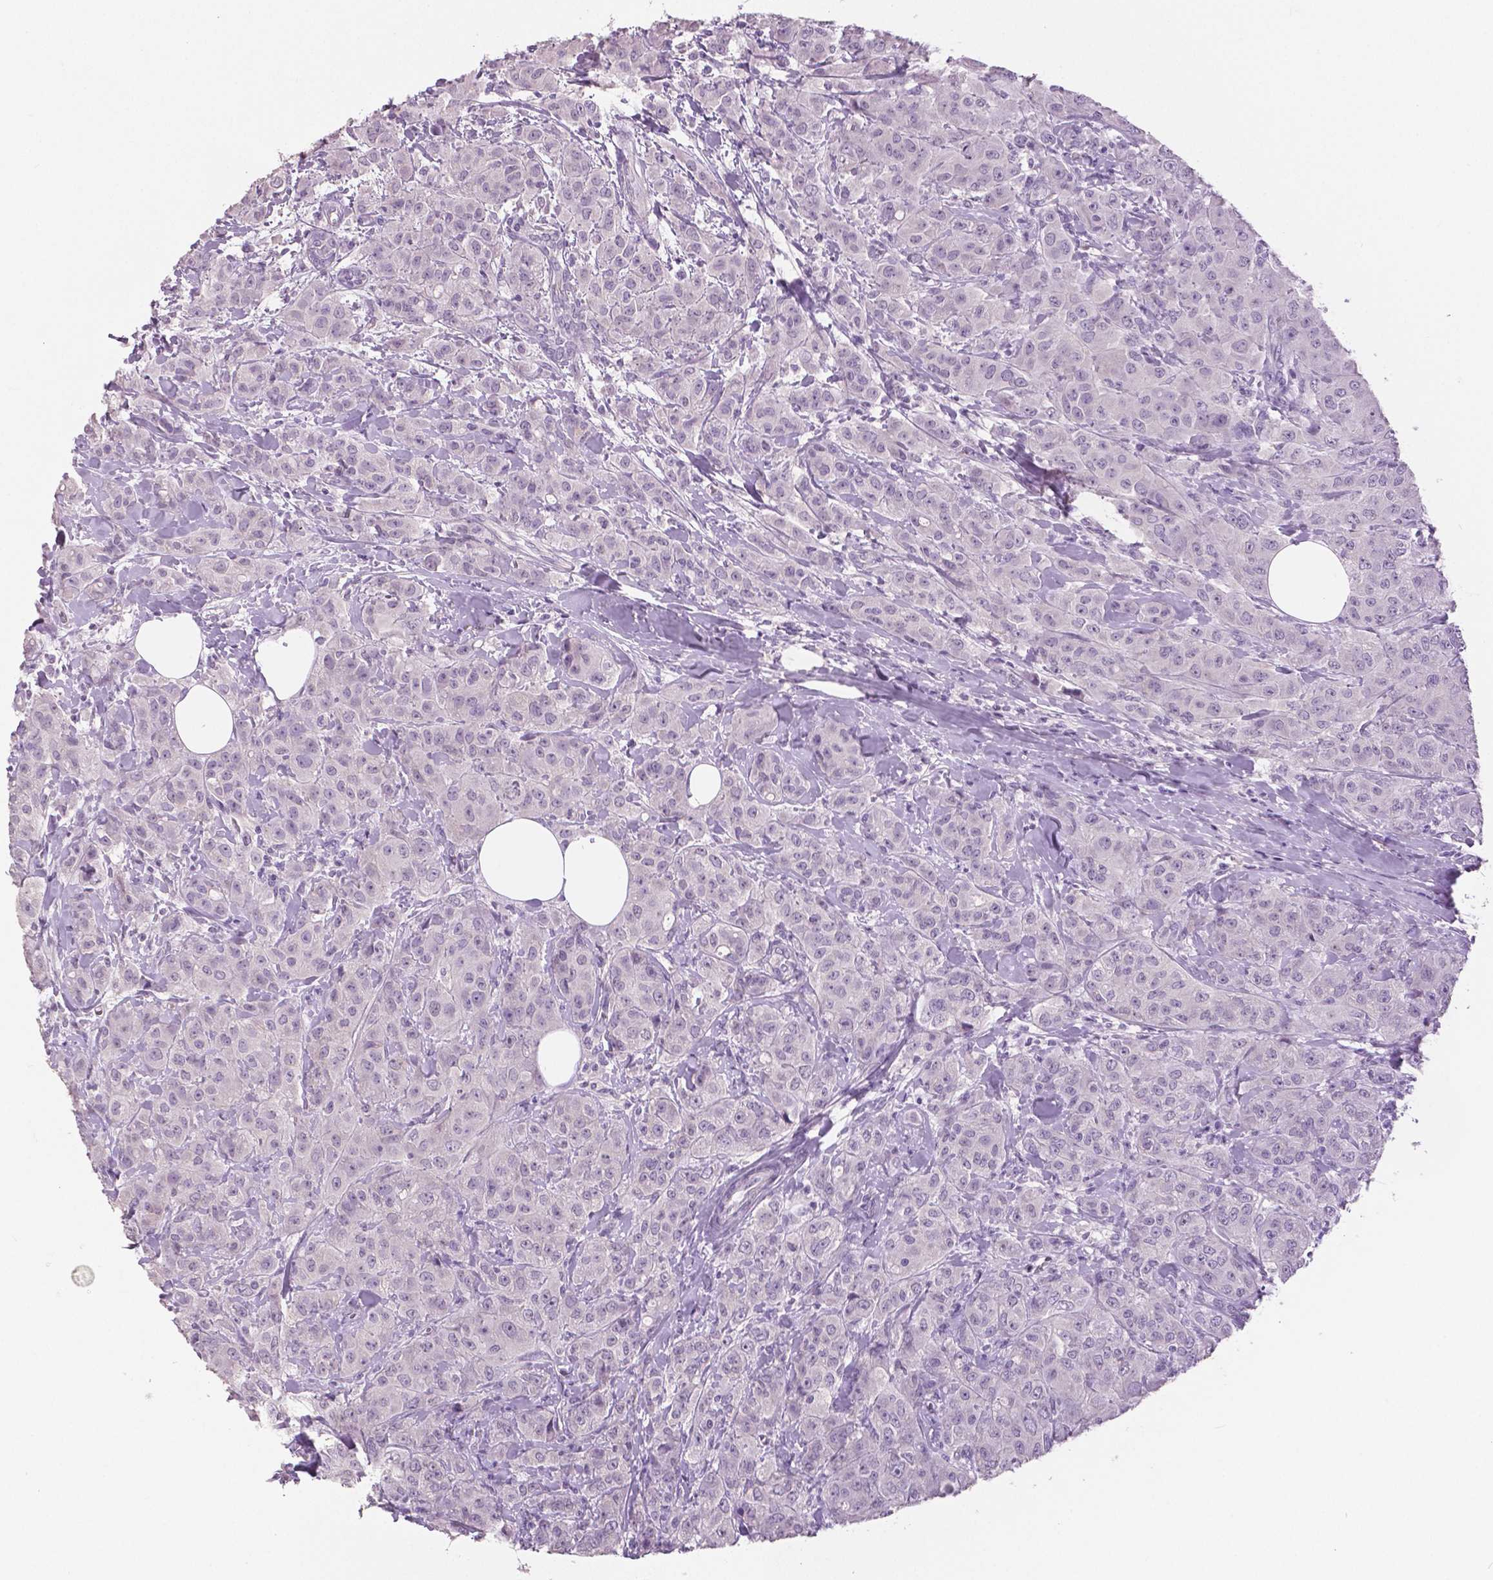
{"staining": {"intensity": "negative", "quantity": "none", "location": "none"}, "tissue": "breast cancer", "cell_type": "Tumor cells", "image_type": "cancer", "snomed": [{"axis": "morphology", "description": "Normal tissue, NOS"}, {"axis": "morphology", "description": "Duct carcinoma"}, {"axis": "topography", "description": "Breast"}], "caption": "Protein analysis of breast cancer (infiltrating ductal carcinoma) exhibits no significant staining in tumor cells.", "gene": "GRIN2A", "patient": {"sex": "female", "age": 43}}